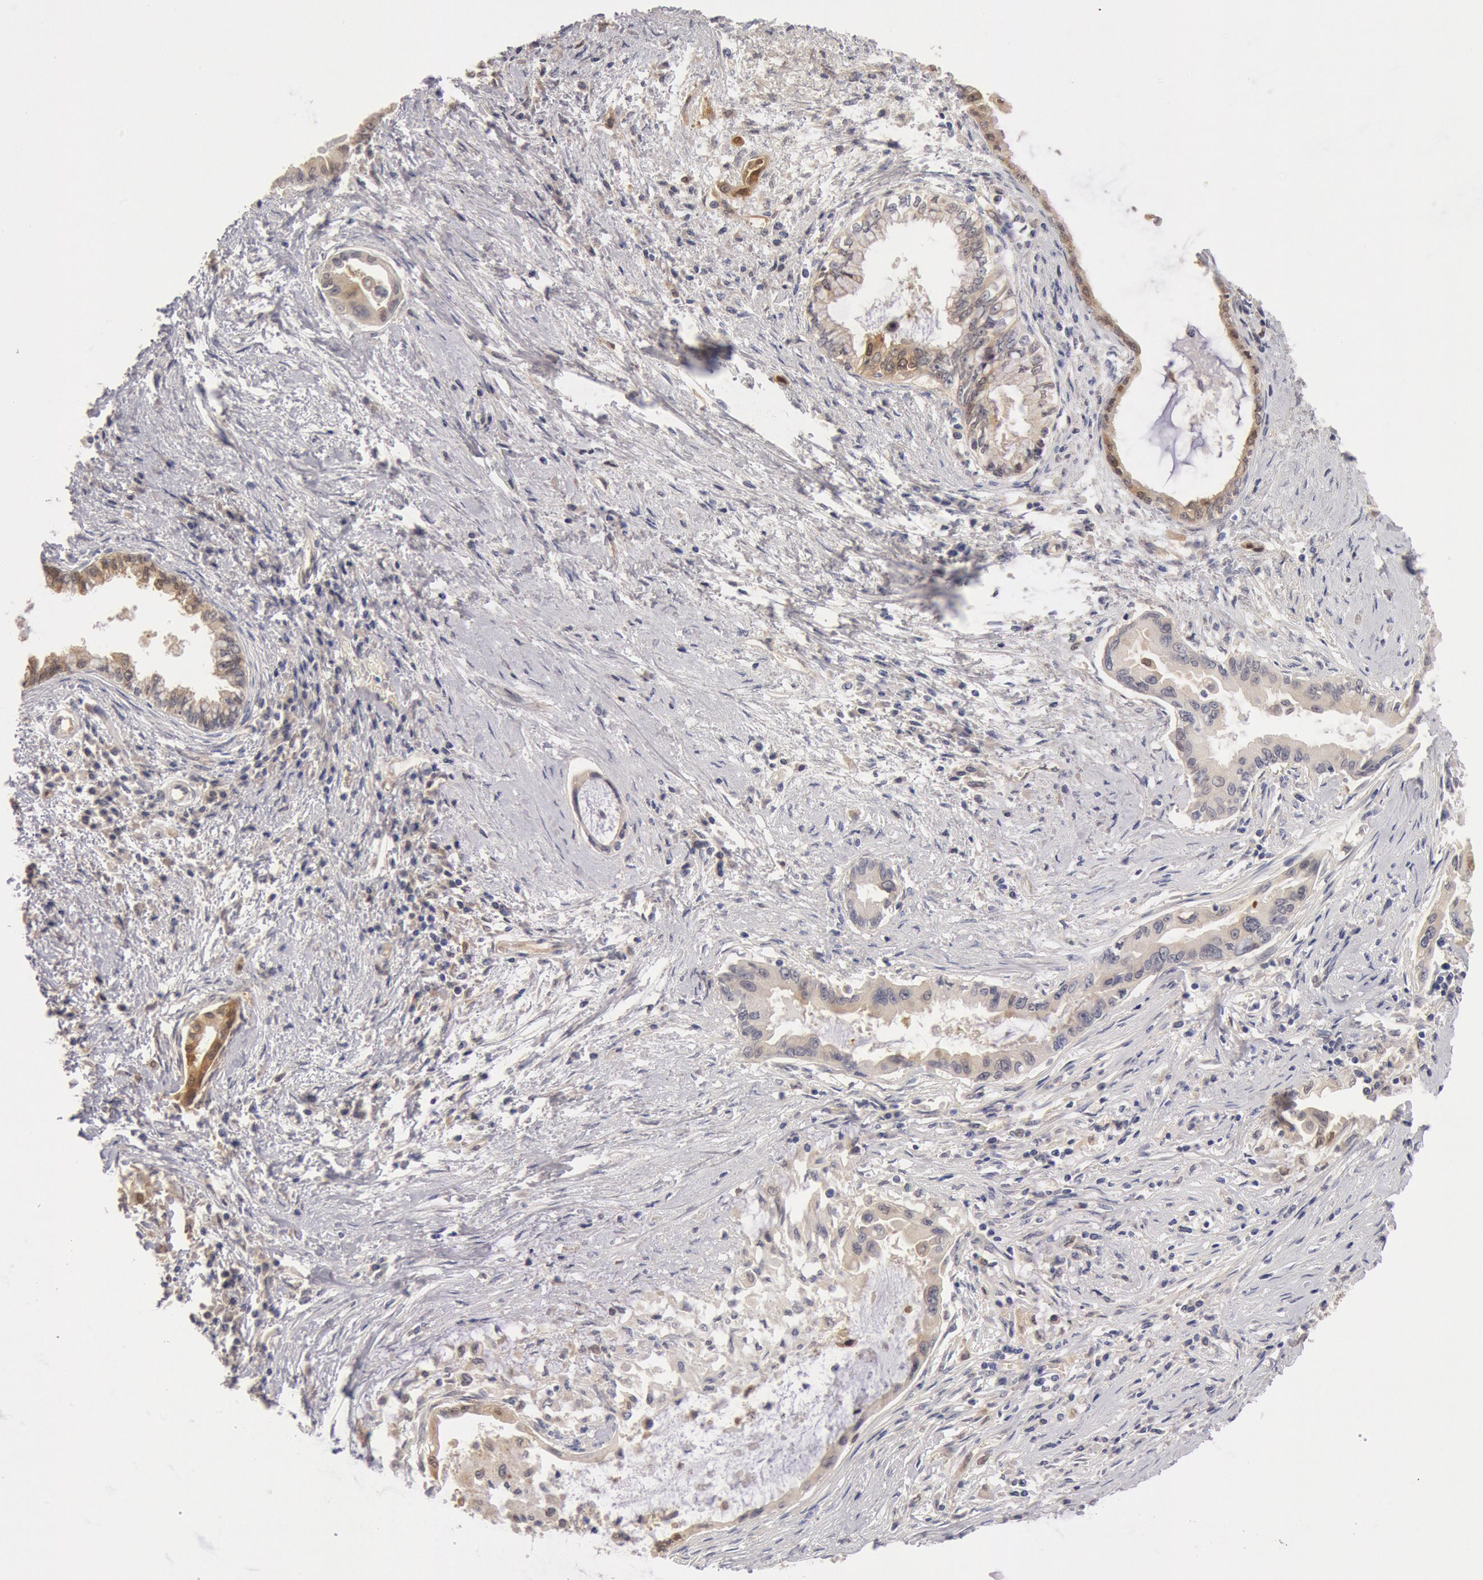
{"staining": {"intensity": "weak", "quantity": "25%-75%", "location": "cytoplasmic/membranous"}, "tissue": "pancreatic cancer", "cell_type": "Tumor cells", "image_type": "cancer", "snomed": [{"axis": "morphology", "description": "Adenocarcinoma, NOS"}, {"axis": "topography", "description": "Pancreas"}], "caption": "This image demonstrates immunohistochemistry (IHC) staining of human pancreatic cancer, with low weak cytoplasmic/membranous positivity in about 25%-75% of tumor cells.", "gene": "DNAJA1", "patient": {"sex": "female", "age": 64}}